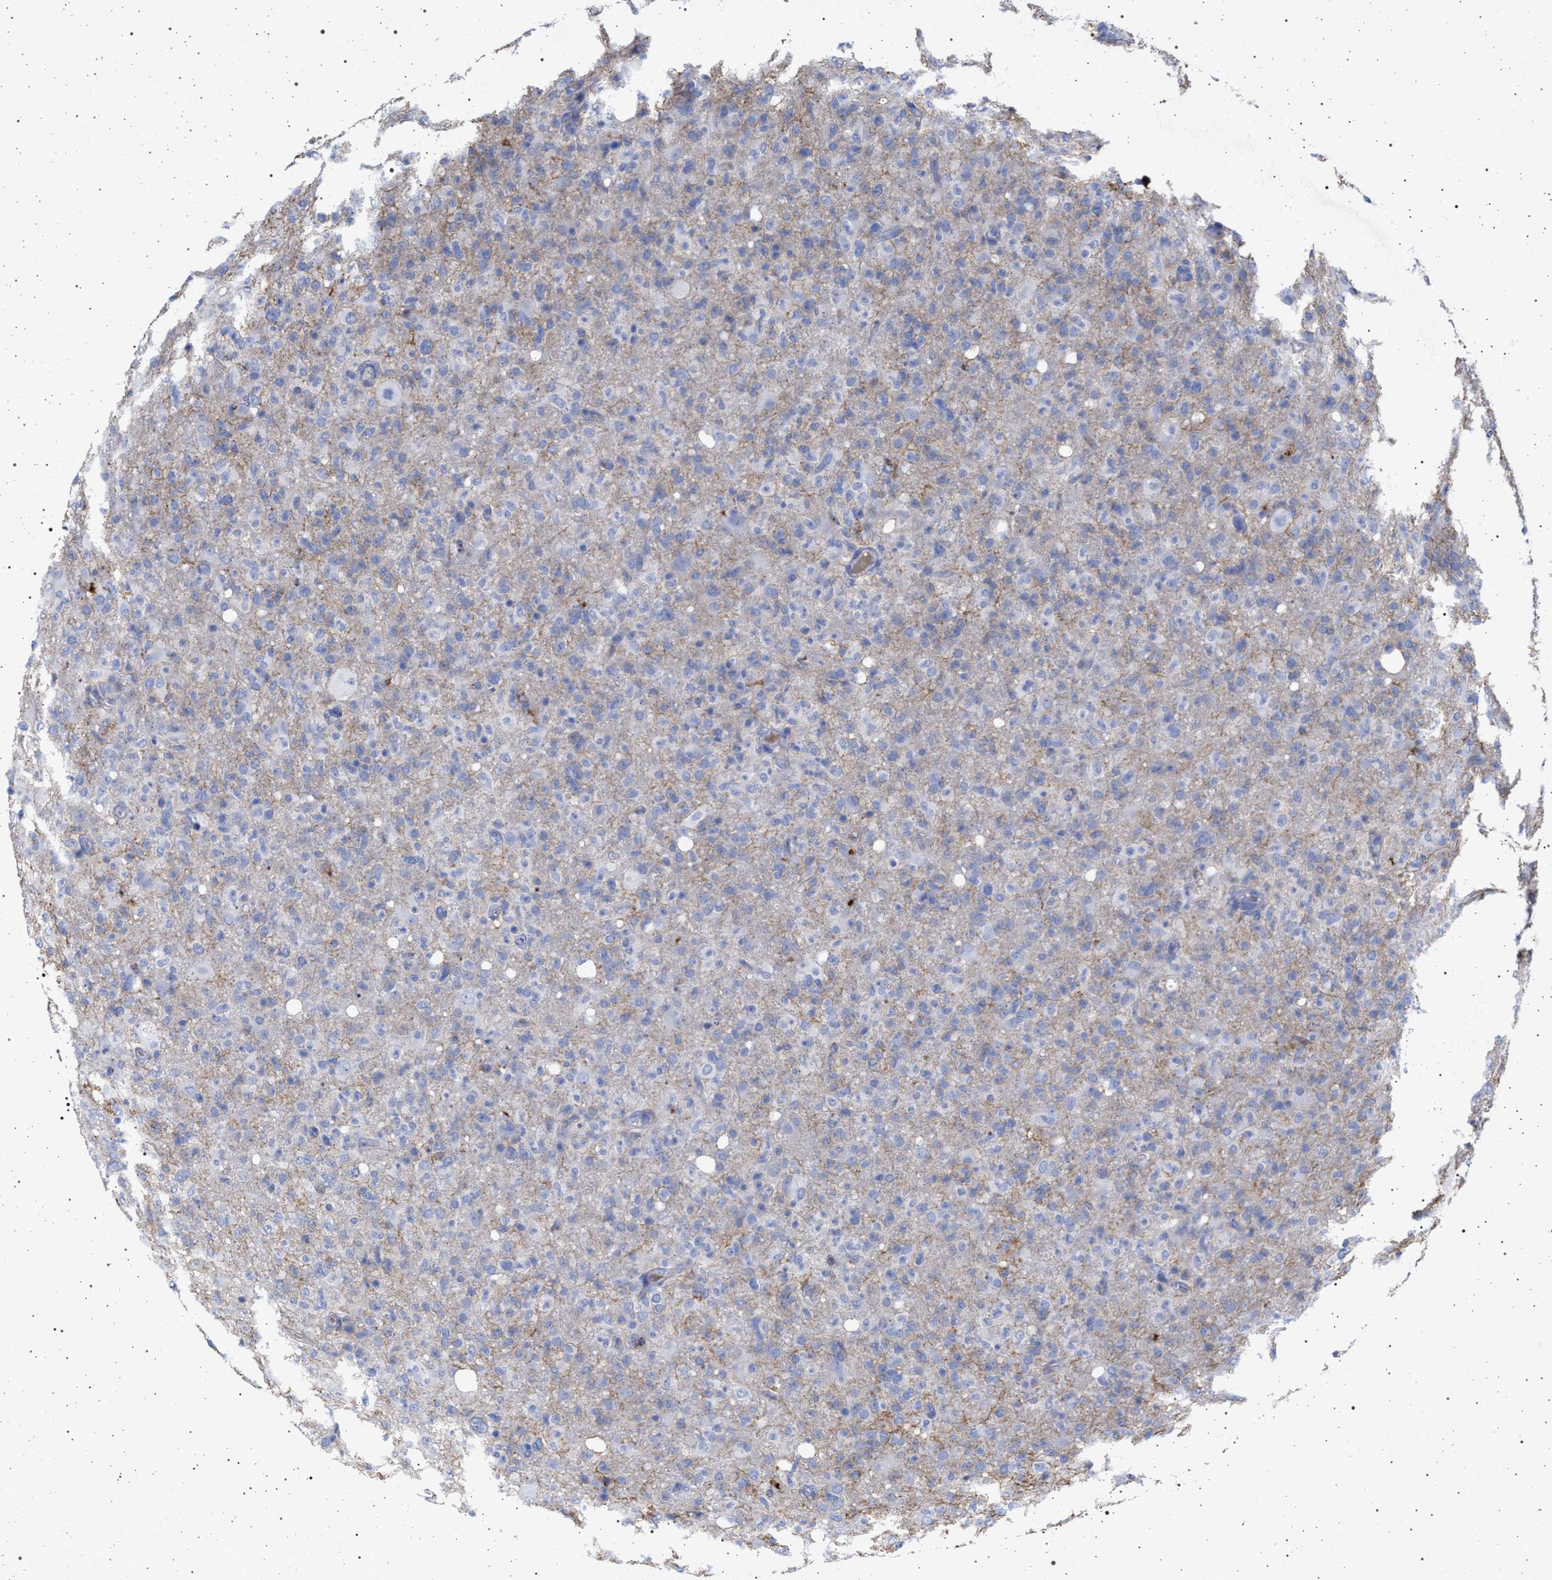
{"staining": {"intensity": "negative", "quantity": "none", "location": "none"}, "tissue": "glioma", "cell_type": "Tumor cells", "image_type": "cancer", "snomed": [{"axis": "morphology", "description": "Glioma, malignant, High grade"}, {"axis": "topography", "description": "Brain"}], "caption": "High magnification brightfield microscopy of malignant glioma (high-grade) stained with DAB (3,3'-diaminobenzidine) (brown) and counterstained with hematoxylin (blue): tumor cells show no significant staining.", "gene": "PLG", "patient": {"sex": "female", "age": 57}}